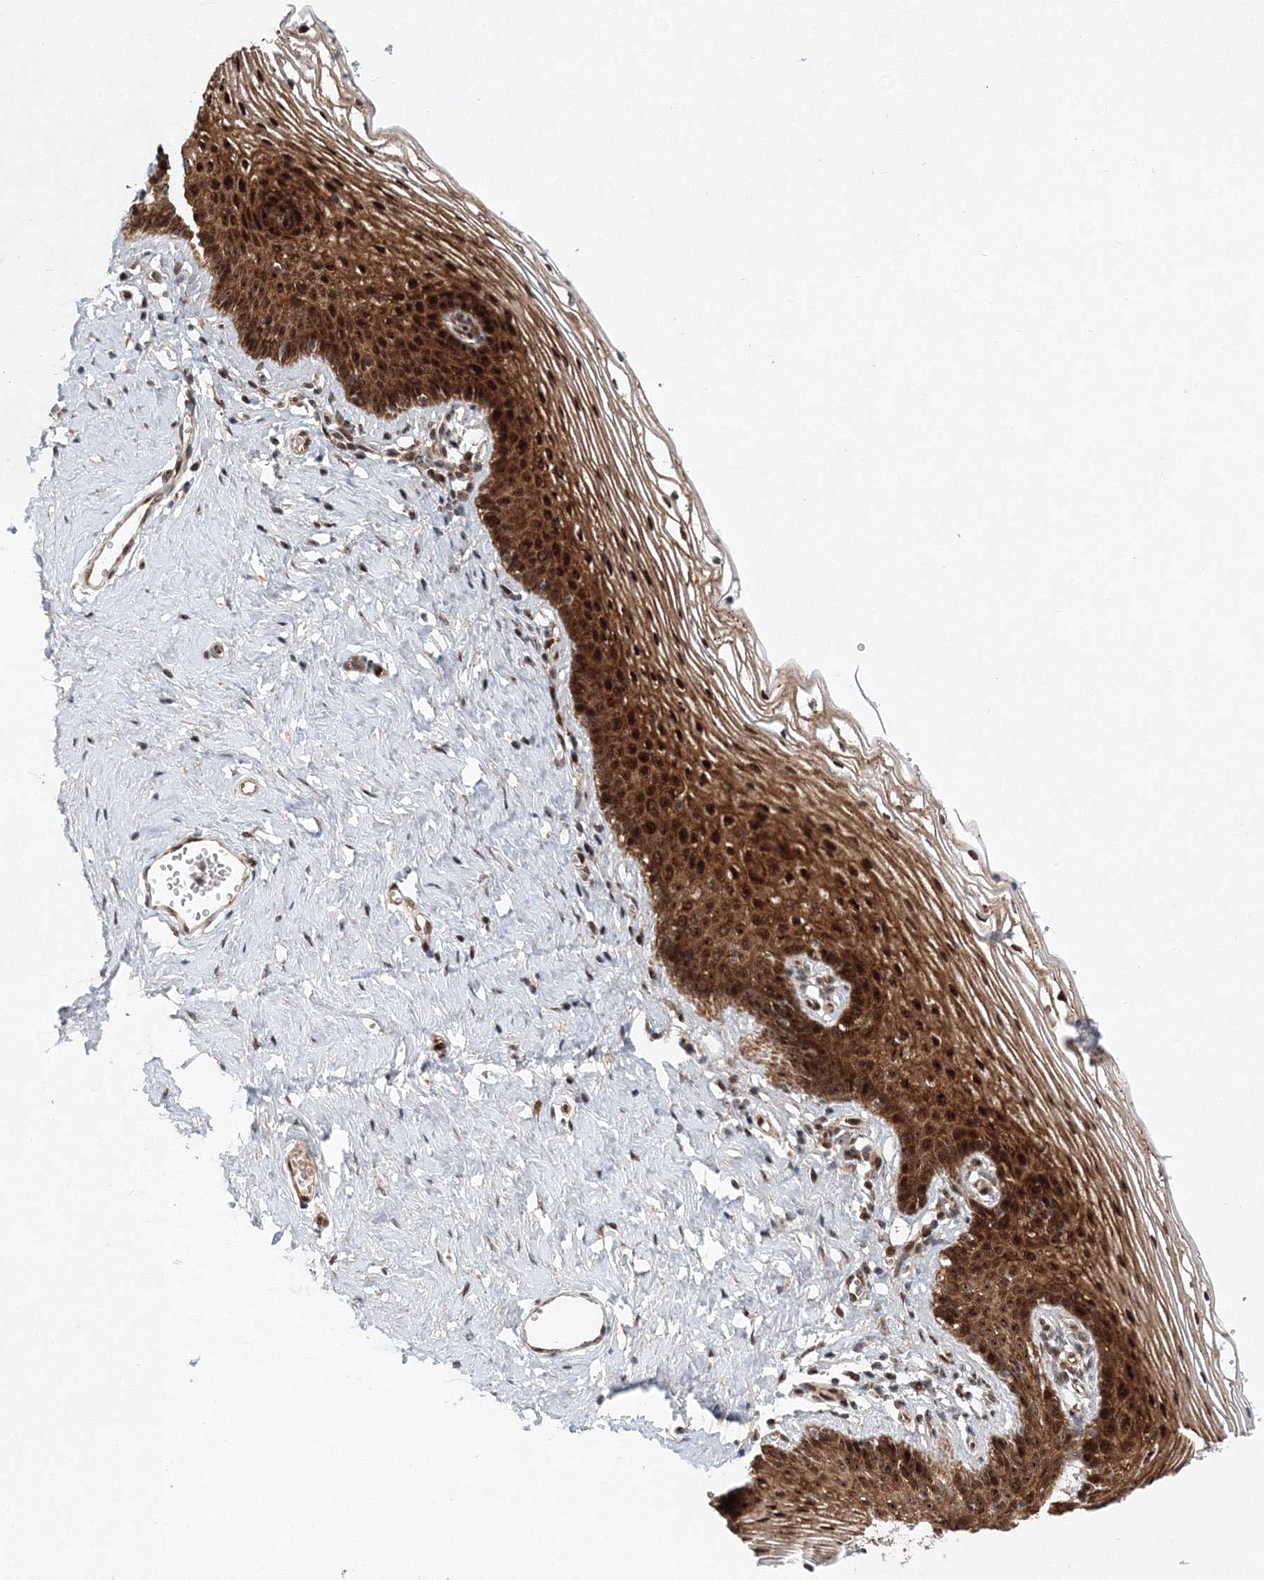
{"staining": {"intensity": "strong", "quantity": ">75%", "location": "cytoplasmic/membranous,nuclear"}, "tissue": "vagina", "cell_type": "Squamous epithelial cells", "image_type": "normal", "snomed": [{"axis": "morphology", "description": "Normal tissue, NOS"}, {"axis": "topography", "description": "Vagina"}], "caption": "Immunohistochemical staining of benign human vagina displays >75% levels of strong cytoplasmic/membranous,nuclear protein staining in approximately >75% of squamous epithelial cells. Using DAB (3,3'-diaminobenzidine) (brown) and hematoxylin (blue) stains, captured at high magnification using brightfield microscopy.", "gene": "ANKAR", "patient": {"sex": "female", "age": 32}}